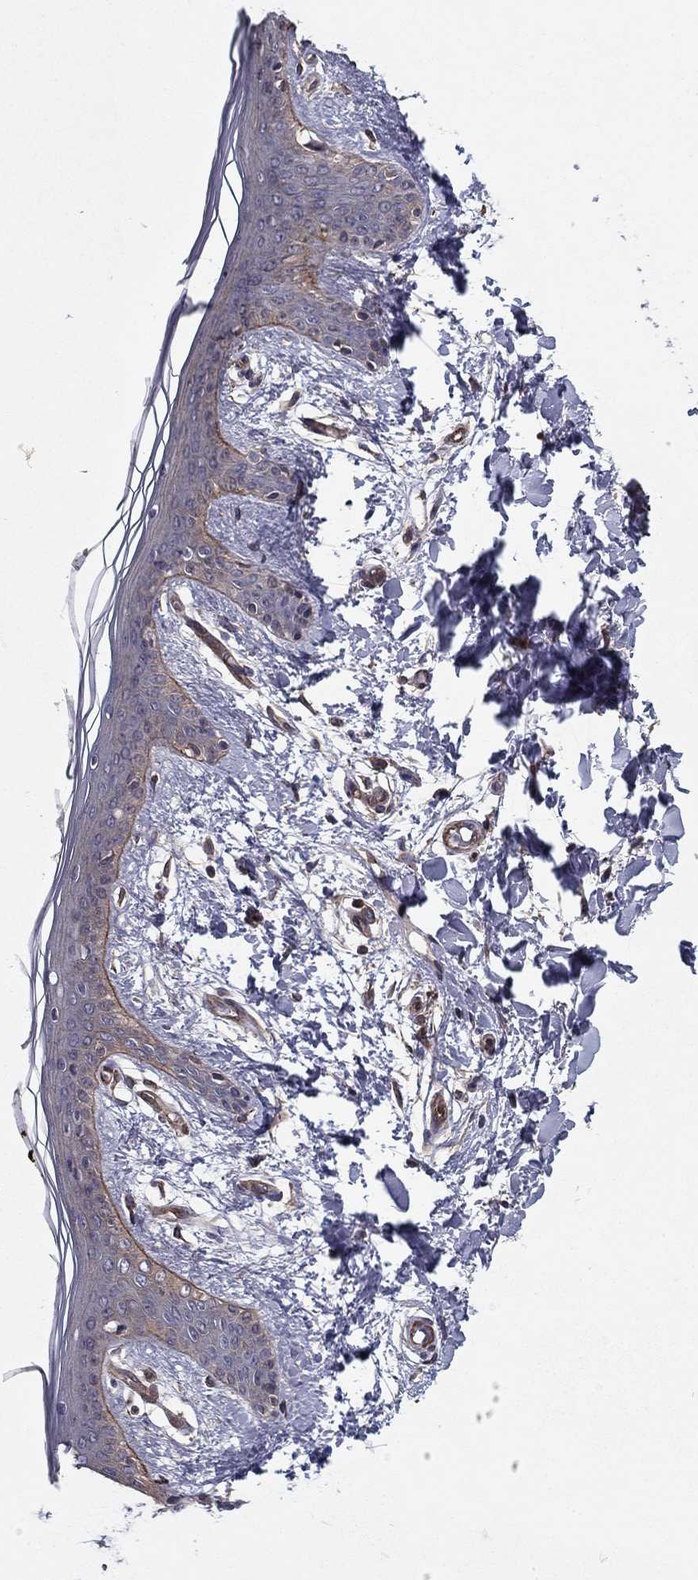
{"staining": {"intensity": "strong", "quantity": "<25%", "location": "cytoplasmic/membranous"}, "tissue": "skin", "cell_type": "Fibroblasts", "image_type": "normal", "snomed": [{"axis": "morphology", "description": "Normal tissue, NOS"}, {"axis": "topography", "description": "Skin"}], "caption": "DAB (3,3'-diaminobenzidine) immunohistochemical staining of normal skin demonstrates strong cytoplasmic/membranous protein staining in approximately <25% of fibroblasts.", "gene": "SHMT1", "patient": {"sex": "female", "age": 34}}